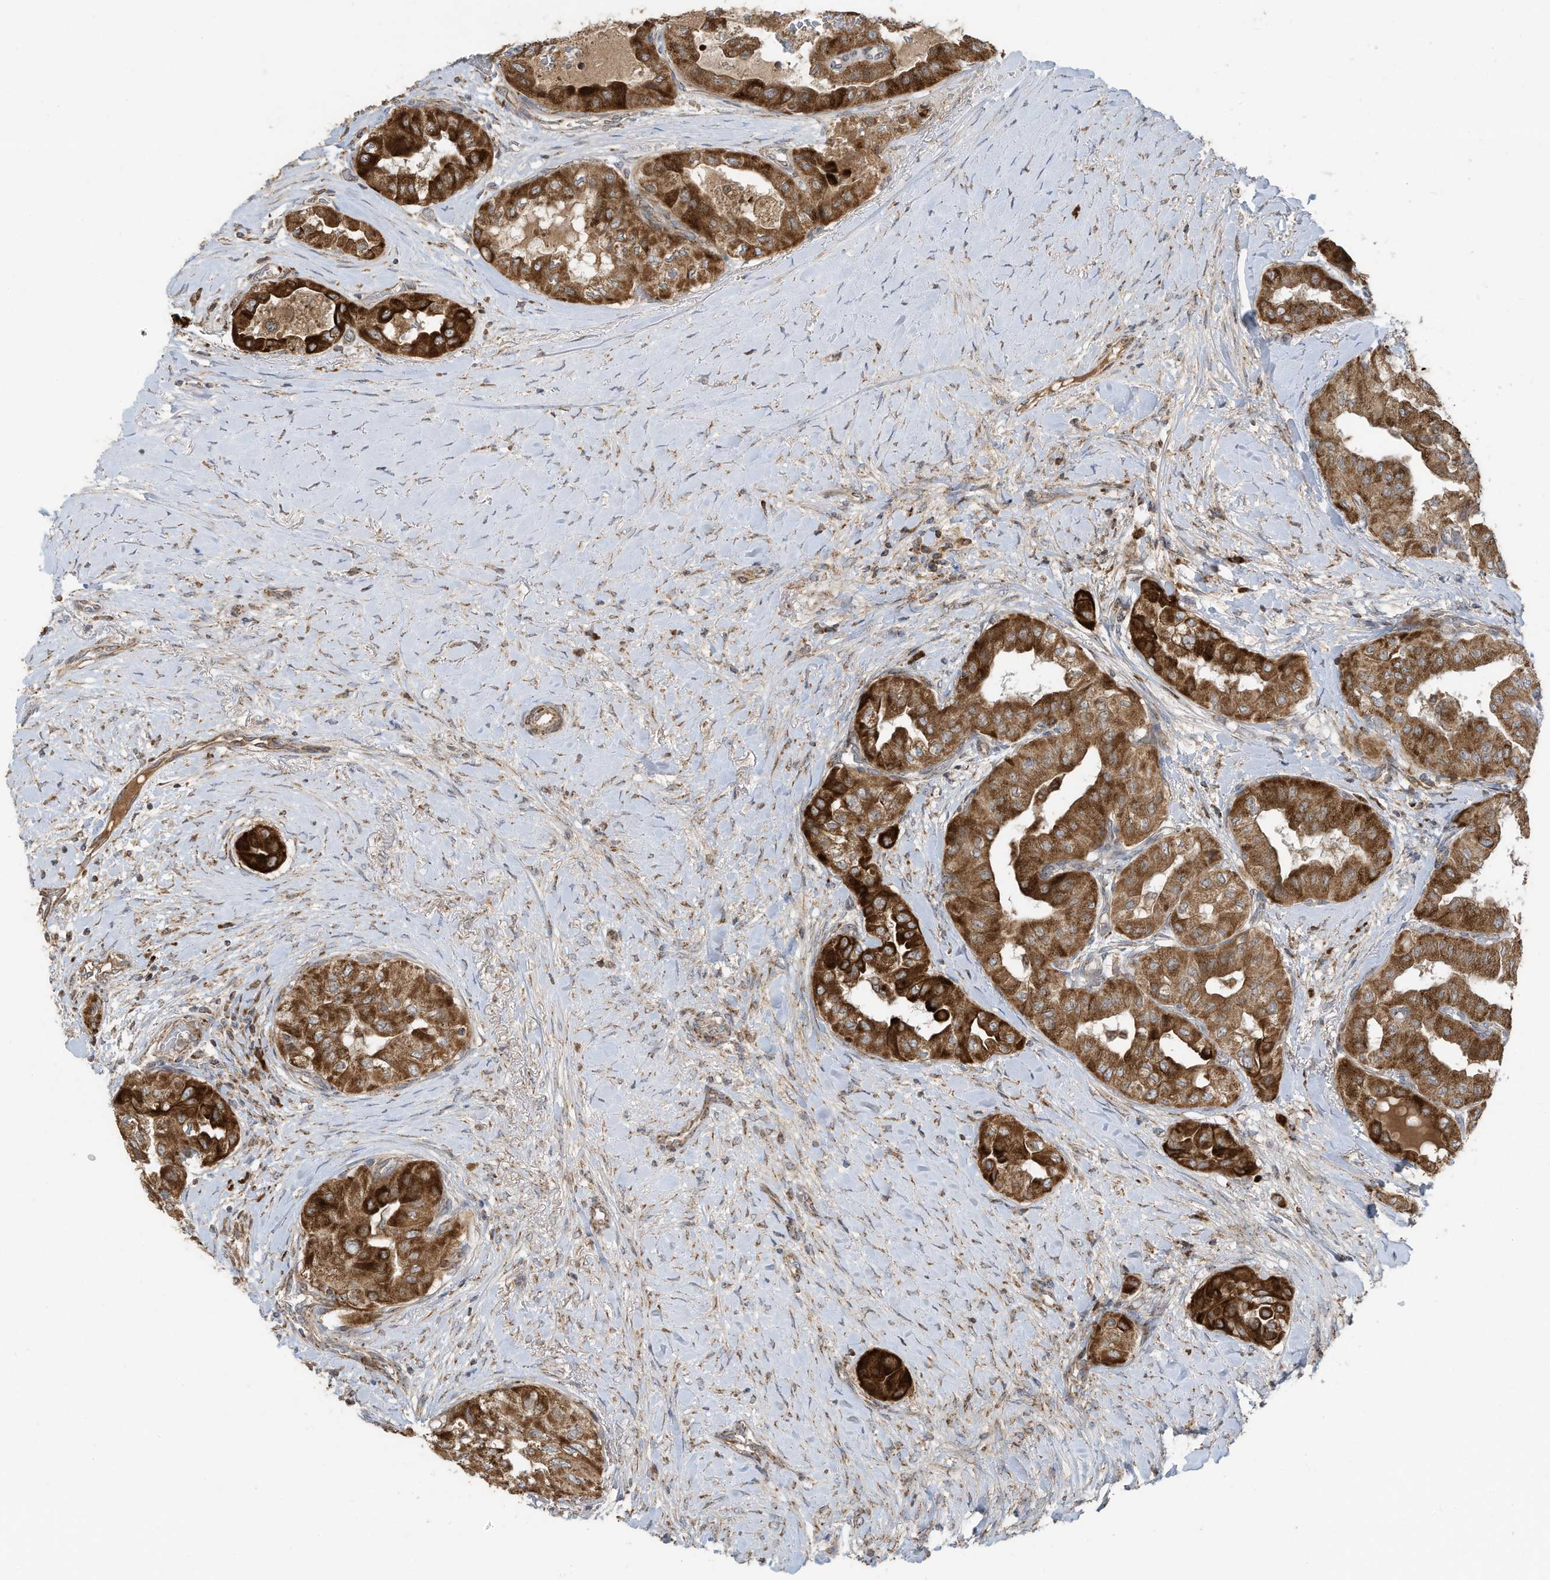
{"staining": {"intensity": "strong", "quantity": ">75%", "location": "cytoplasmic/membranous"}, "tissue": "thyroid cancer", "cell_type": "Tumor cells", "image_type": "cancer", "snomed": [{"axis": "morphology", "description": "Papillary adenocarcinoma, NOS"}, {"axis": "topography", "description": "Thyroid gland"}], "caption": "This micrograph demonstrates immunohistochemistry (IHC) staining of thyroid cancer (papillary adenocarcinoma), with high strong cytoplasmic/membranous expression in about >75% of tumor cells.", "gene": "C2orf74", "patient": {"sex": "female", "age": 59}}